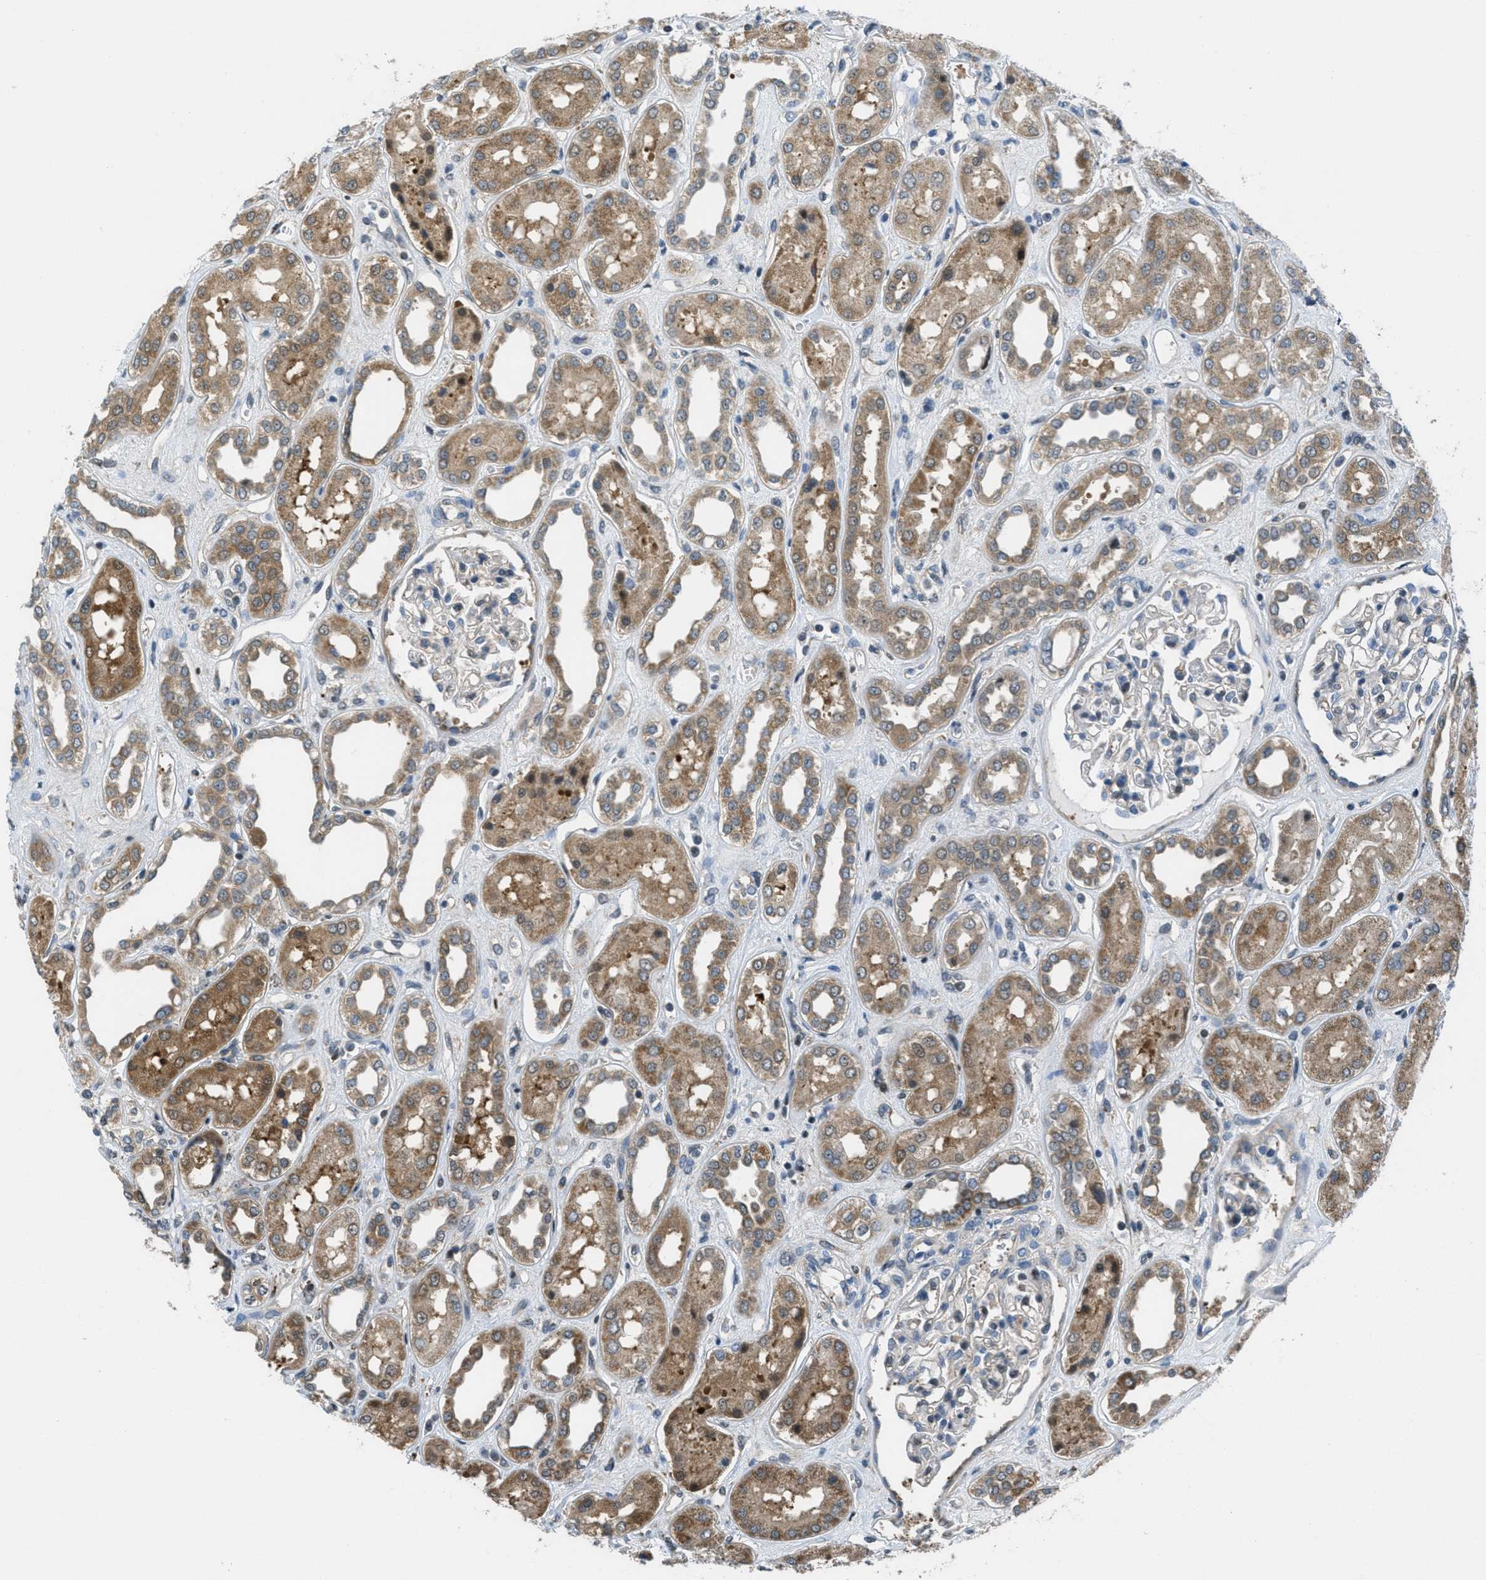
{"staining": {"intensity": "moderate", "quantity": "<25%", "location": "cytoplasmic/membranous"}, "tissue": "kidney", "cell_type": "Cells in glomeruli", "image_type": "normal", "snomed": [{"axis": "morphology", "description": "Normal tissue, NOS"}, {"axis": "topography", "description": "Kidney"}], "caption": "Immunohistochemistry (IHC) (DAB (3,3'-diaminobenzidine)) staining of normal human kidney displays moderate cytoplasmic/membranous protein staining in approximately <25% of cells in glomeruli. The staining was performed using DAB to visualize the protein expression in brown, while the nuclei were stained in blue with hematoxylin (Magnification: 20x).", "gene": "PIP5K1C", "patient": {"sex": "male", "age": 59}}